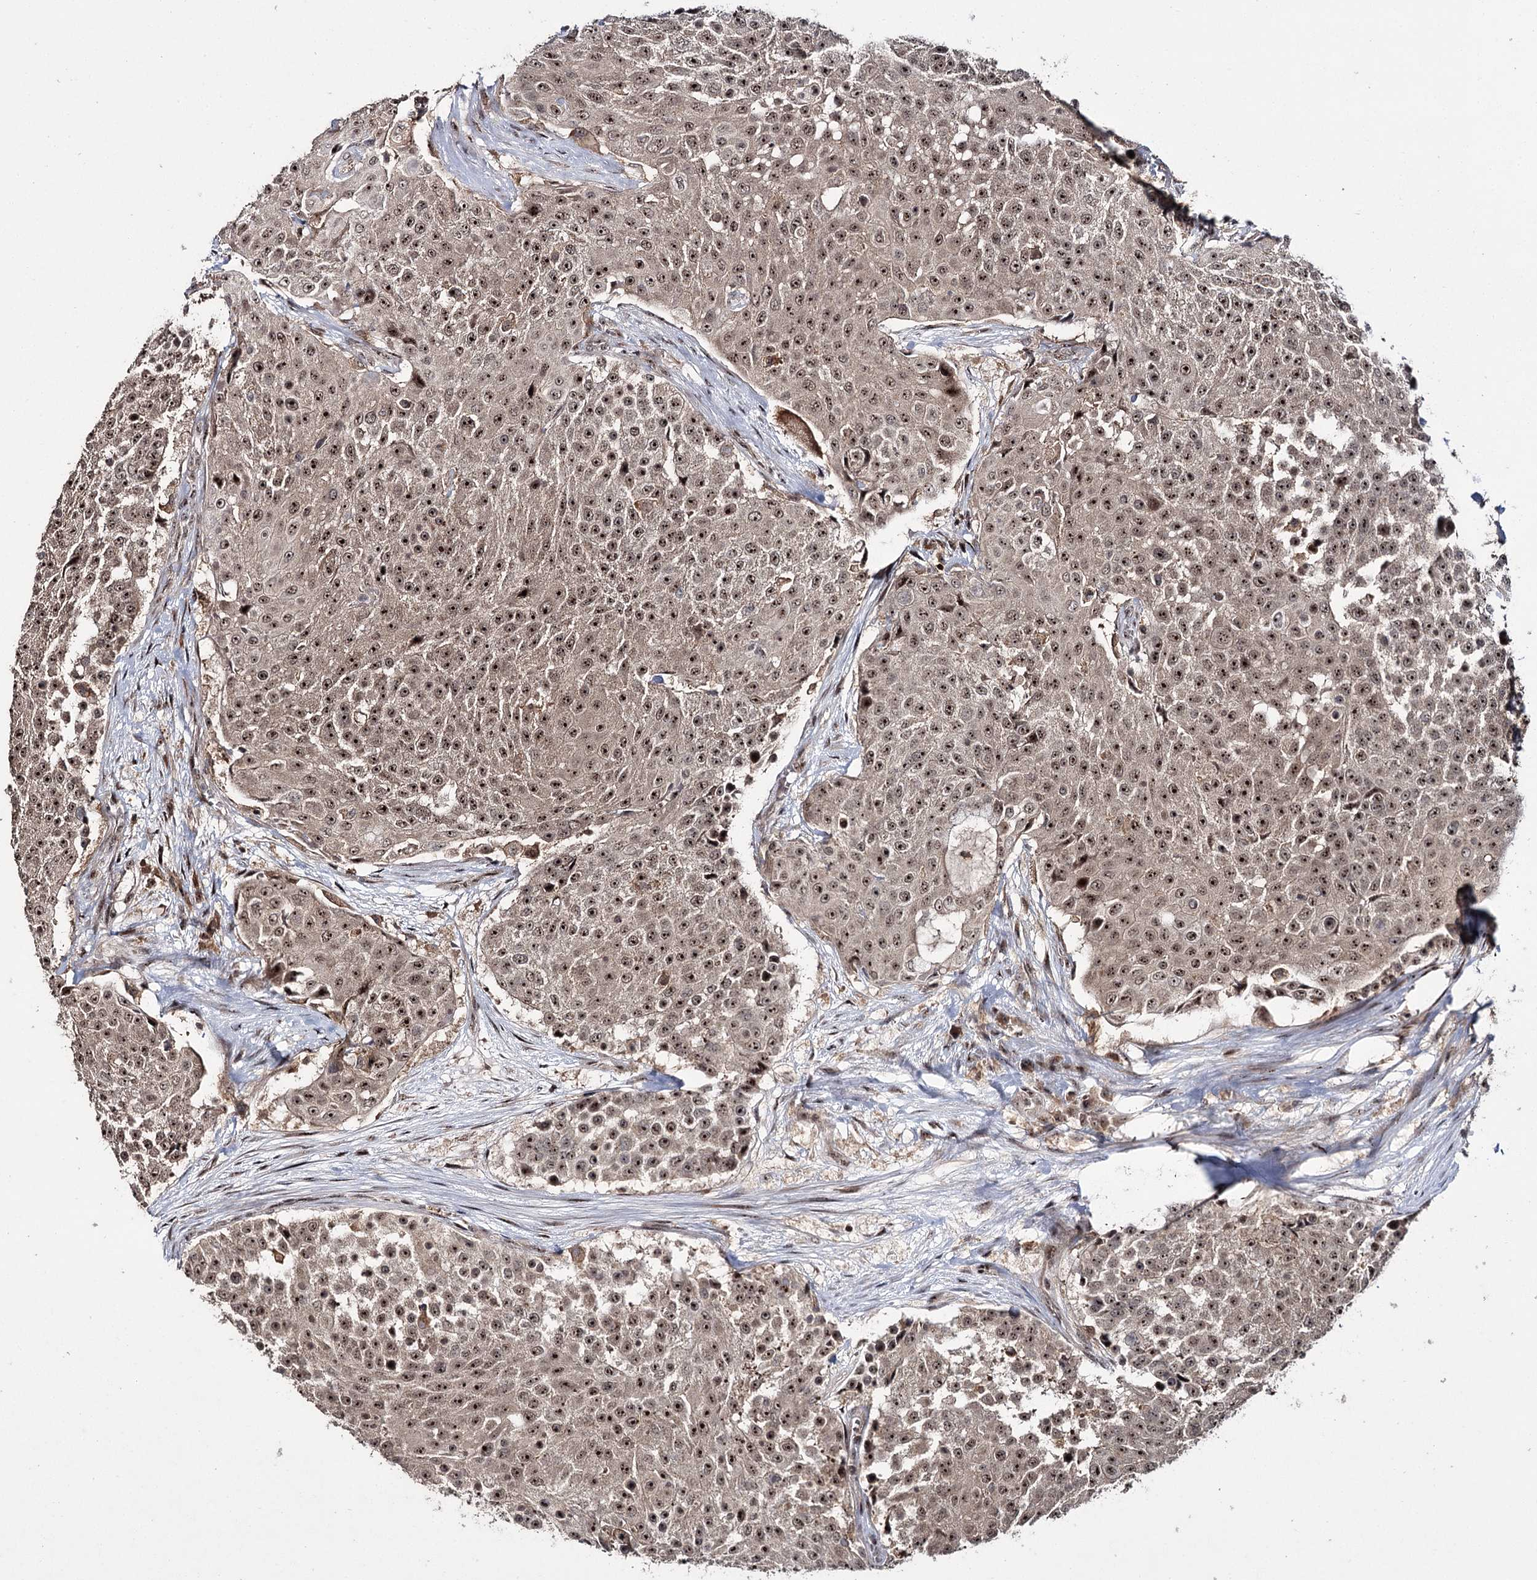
{"staining": {"intensity": "strong", "quantity": ">75%", "location": "cytoplasmic/membranous,nuclear"}, "tissue": "urothelial cancer", "cell_type": "Tumor cells", "image_type": "cancer", "snomed": [{"axis": "morphology", "description": "Urothelial carcinoma, High grade"}, {"axis": "topography", "description": "Urinary bladder"}], "caption": "Immunohistochemistry (DAB (3,3'-diaminobenzidine)) staining of urothelial carcinoma (high-grade) exhibits strong cytoplasmic/membranous and nuclear protein expression in approximately >75% of tumor cells.", "gene": "MKNK2", "patient": {"sex": "female", "age": 63}}